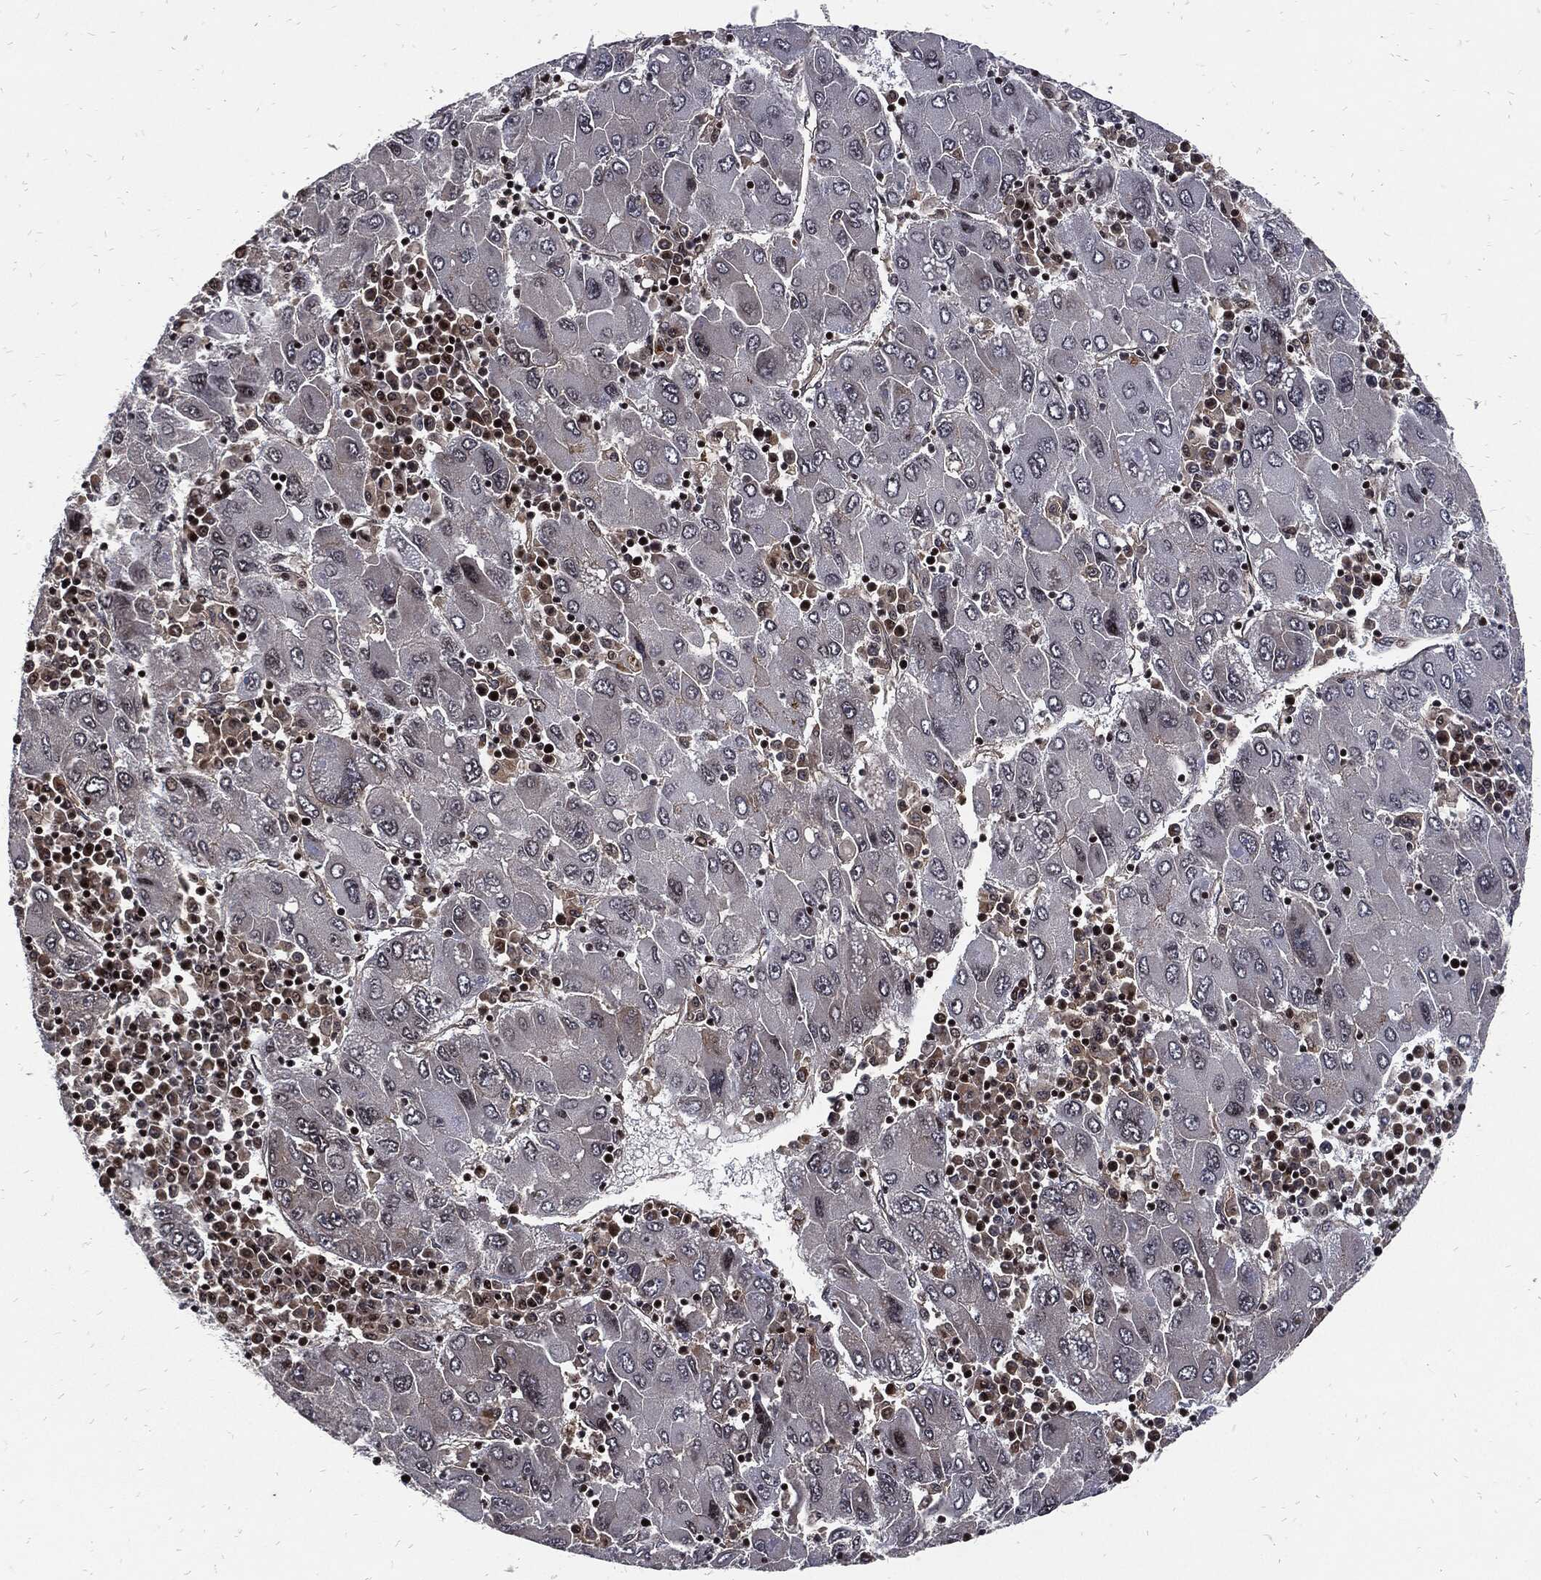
{"staining": {"intensity": "negative", "quantity": "none", "location": "none"}, "tissue": "liver cancer", "cell_type": "Tumor cells", "image_type": "cancer", "snomed": [{"axis": "morphology", "description": "Carcinoma, Hepatocellular, NOS"}, {"axis": "topography", "description": "Liver"}], "caption": "DAB immunohistochemical staining of liver cancer reveals no significant expression in tumor cells.", "gene": "ZNF775", "patient": {"sex": "male", "age": 75}}